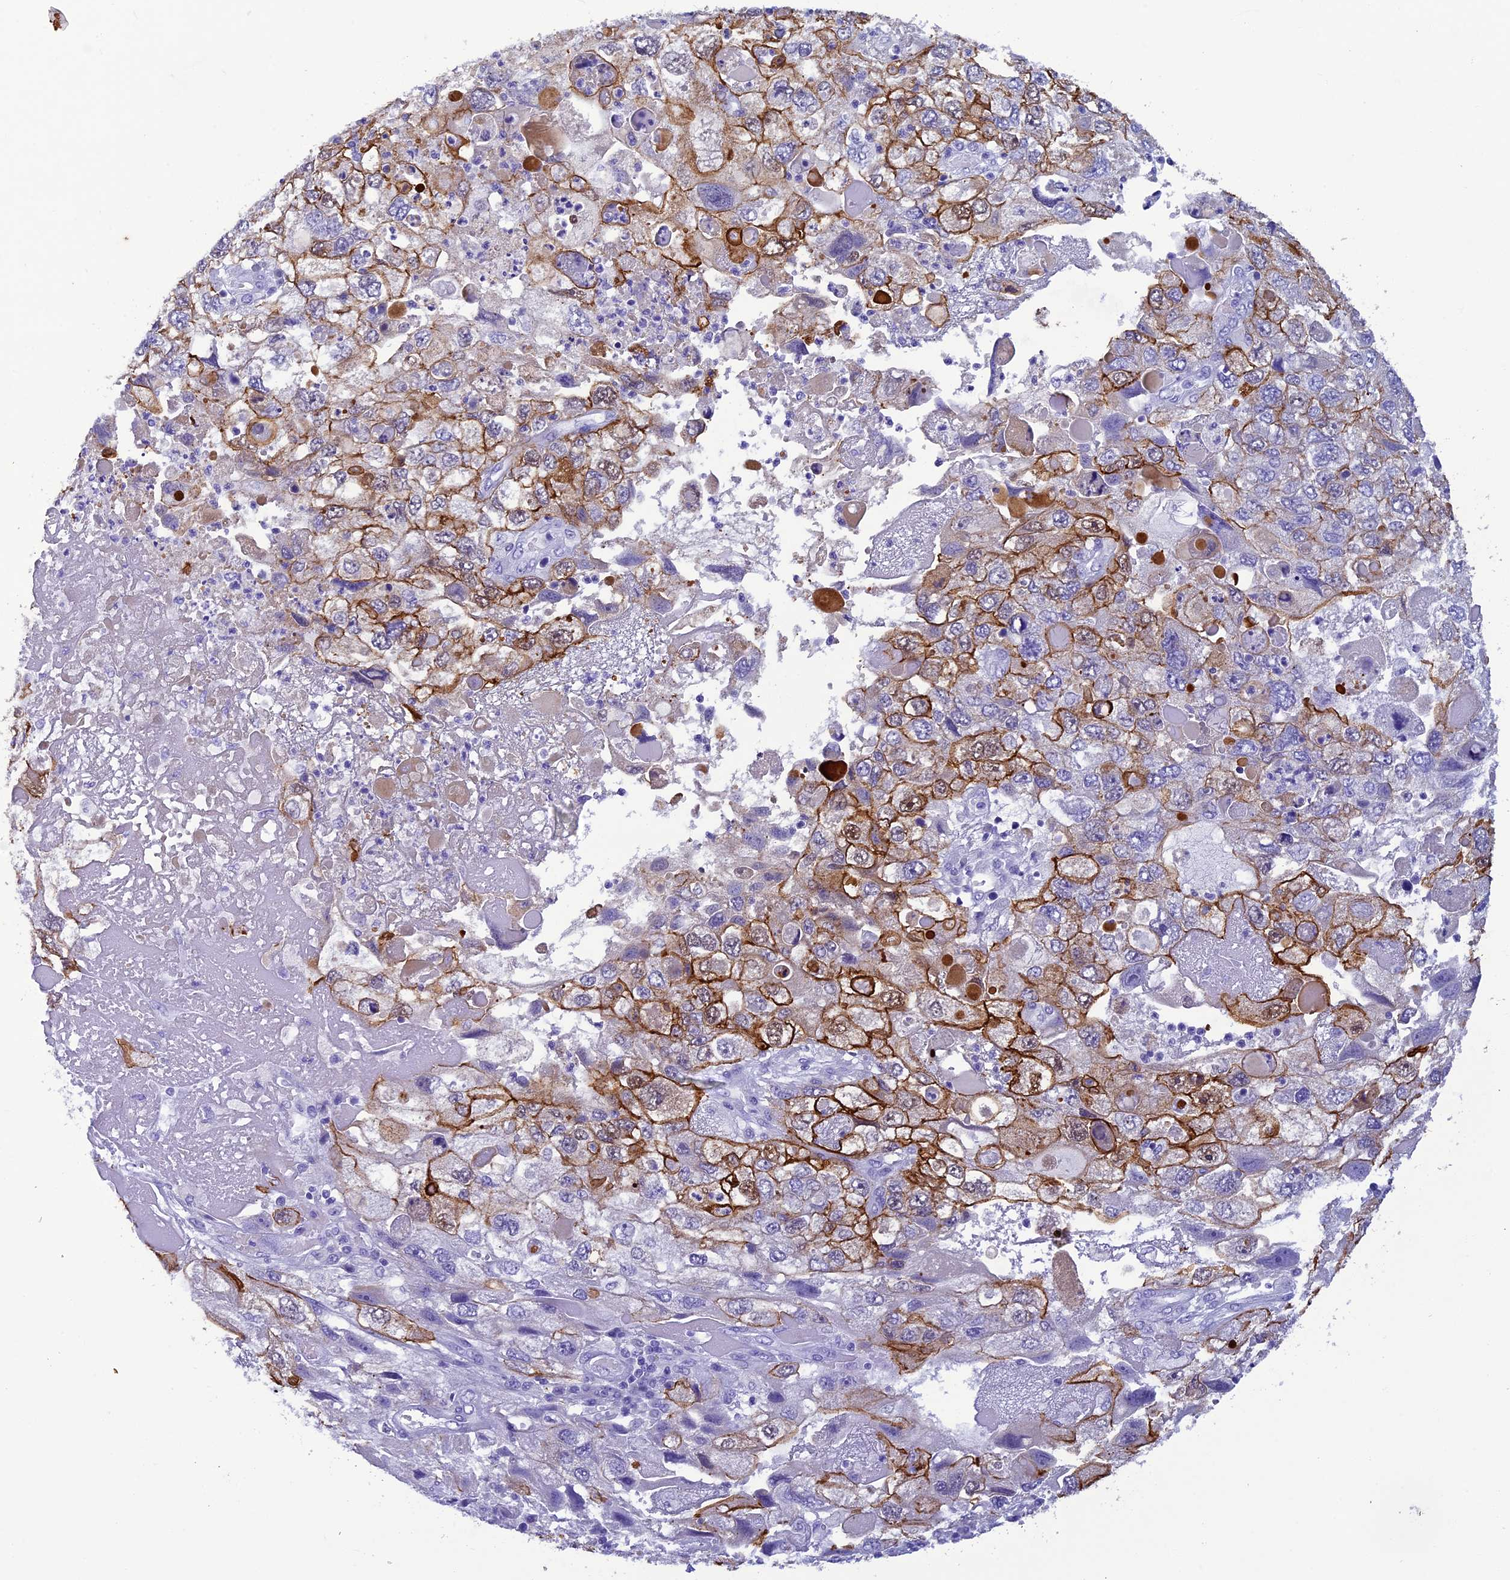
{"staining": {"intensity": "strong", "quantity": "25%-75%", "location": "cytoplasmic/membranous"}, "tissue": "endometrial cancer", "cell_type": "Tumor cells", "image_type": "cancer", "snomed": [{"axis": "morphology", "description": "Adenocarcinoma, NOS"}, {"axis": "topography", "description": "Endometrium"}], "caption": "This photomicrograph demonstrates immunohistochemistry staining of human endometrial cancer (adenocarcinoma), with high strong cytoplasmic/membranous expression in about 25%-75% of tumor cells.", "gene": "SCEL", "patient": {"sex": "female", "age": 49}}